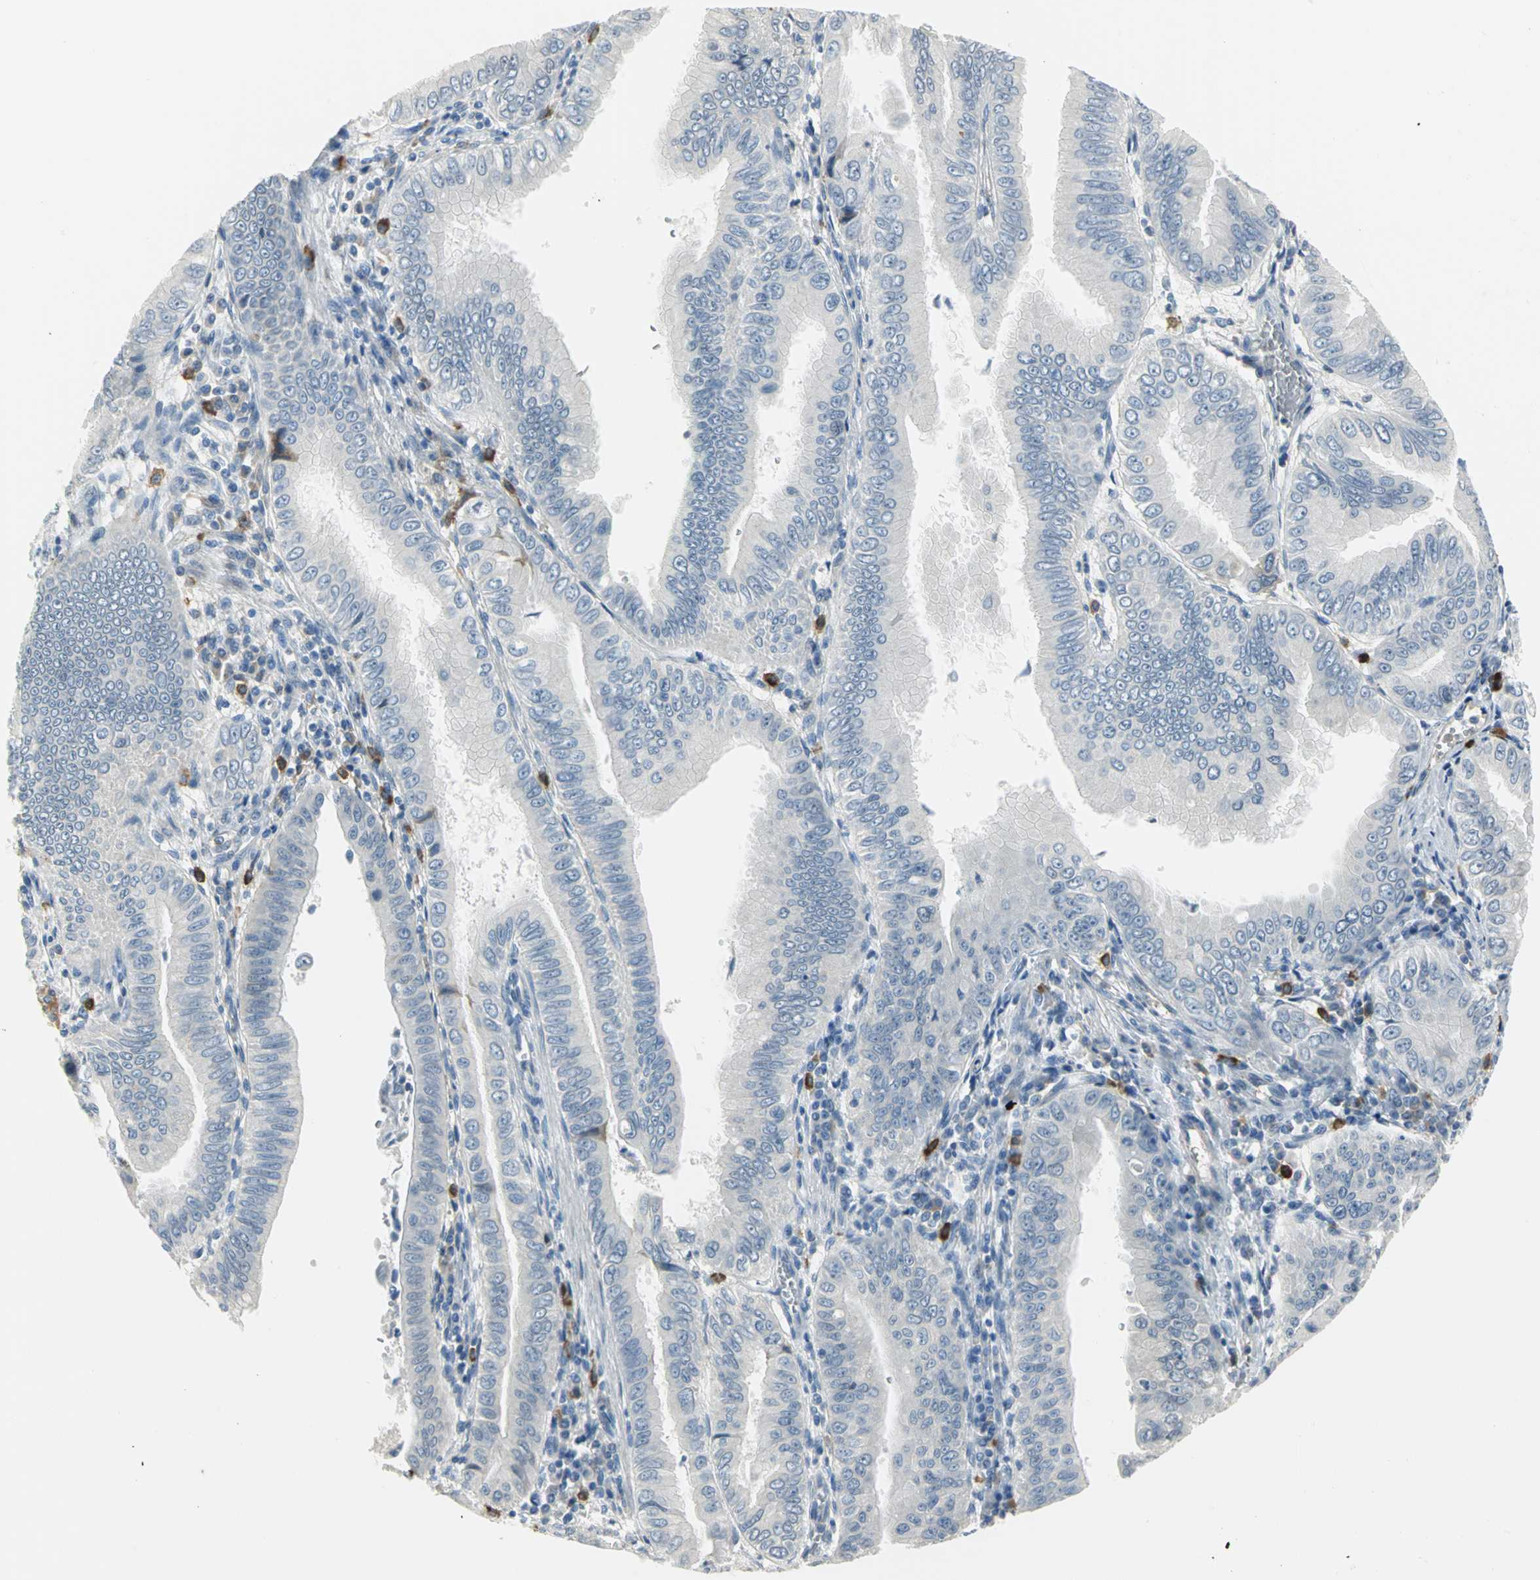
{"staining": {"intensity": "negative", "quantity": "none", "location": "none"}, "tissue": "pancreatic cancer", "cell_type": "Tumor cells", "image_type": "cancer", "snomed": [{"axis": "morphology", "description": "Normal tissue, NOS"}, {"axis": "topography", "description": "Lymph node"}], "caption": "A micrograph of human pancreatic cancer is negative for staining in tumor cells. (DAB immunohistochemistry visualized using brightfield microscopy, high magnification).", "gene": "ZIC1", "patient": {"sex": "male", "age": 50}}